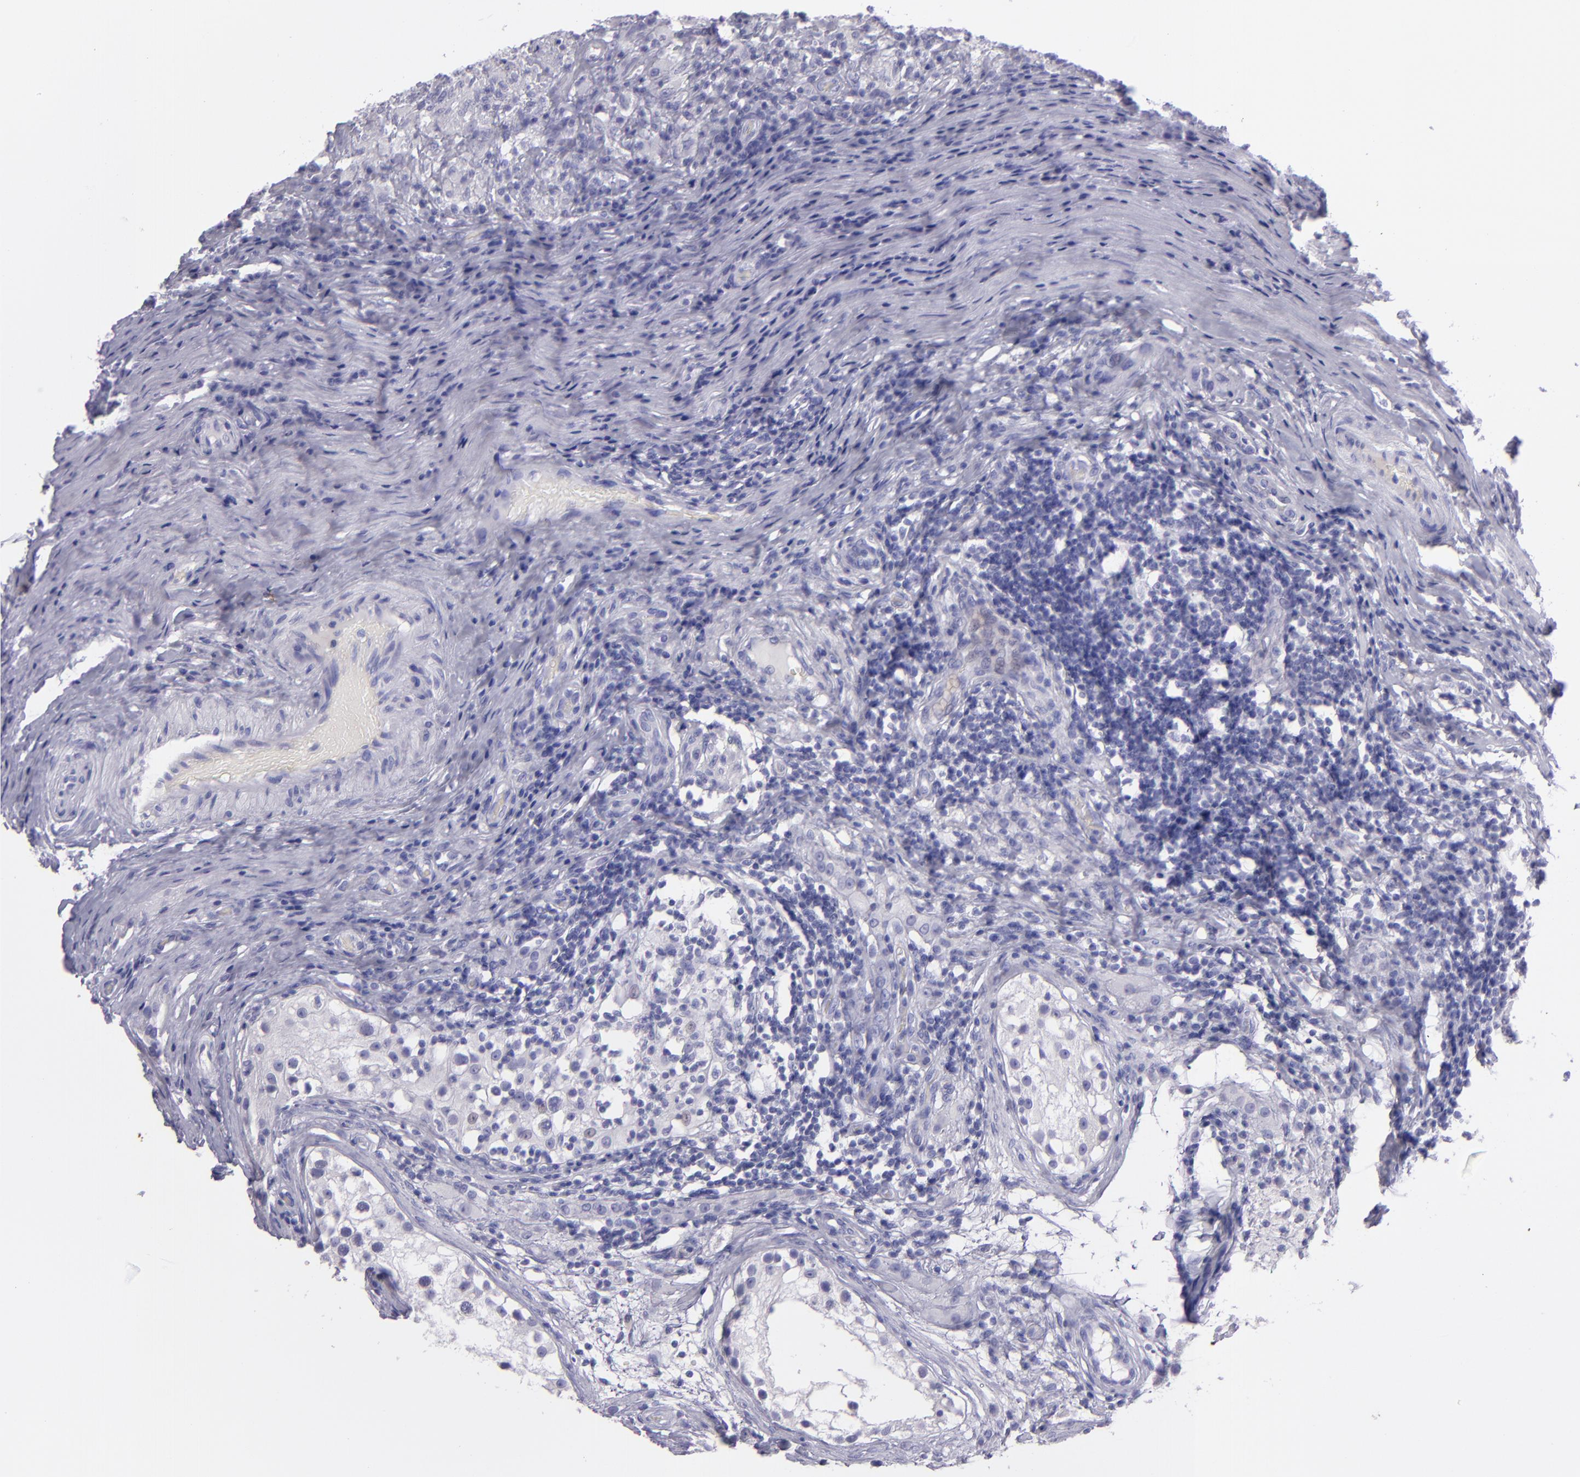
{"staining": {"intensity": "negative", "quantity": "none", "location": "none"}, "tissue": "testis cancer", "cell_type": "Tumor cells", "image_type": "cancer", "snomed": [{"axis": "morphology", "description": "Seminoma, NOS"}, {"axis": "topography", "description": "Testis"}], "caption": "Seminoma (testis) was stained to show a protein in brown. There is no significant expression in tumor cells. (Immunohistochemistry, brightfield microscopy, high magnification).", "gene": "TNNT3", "patient": {"sex": "male", "age": 34}}